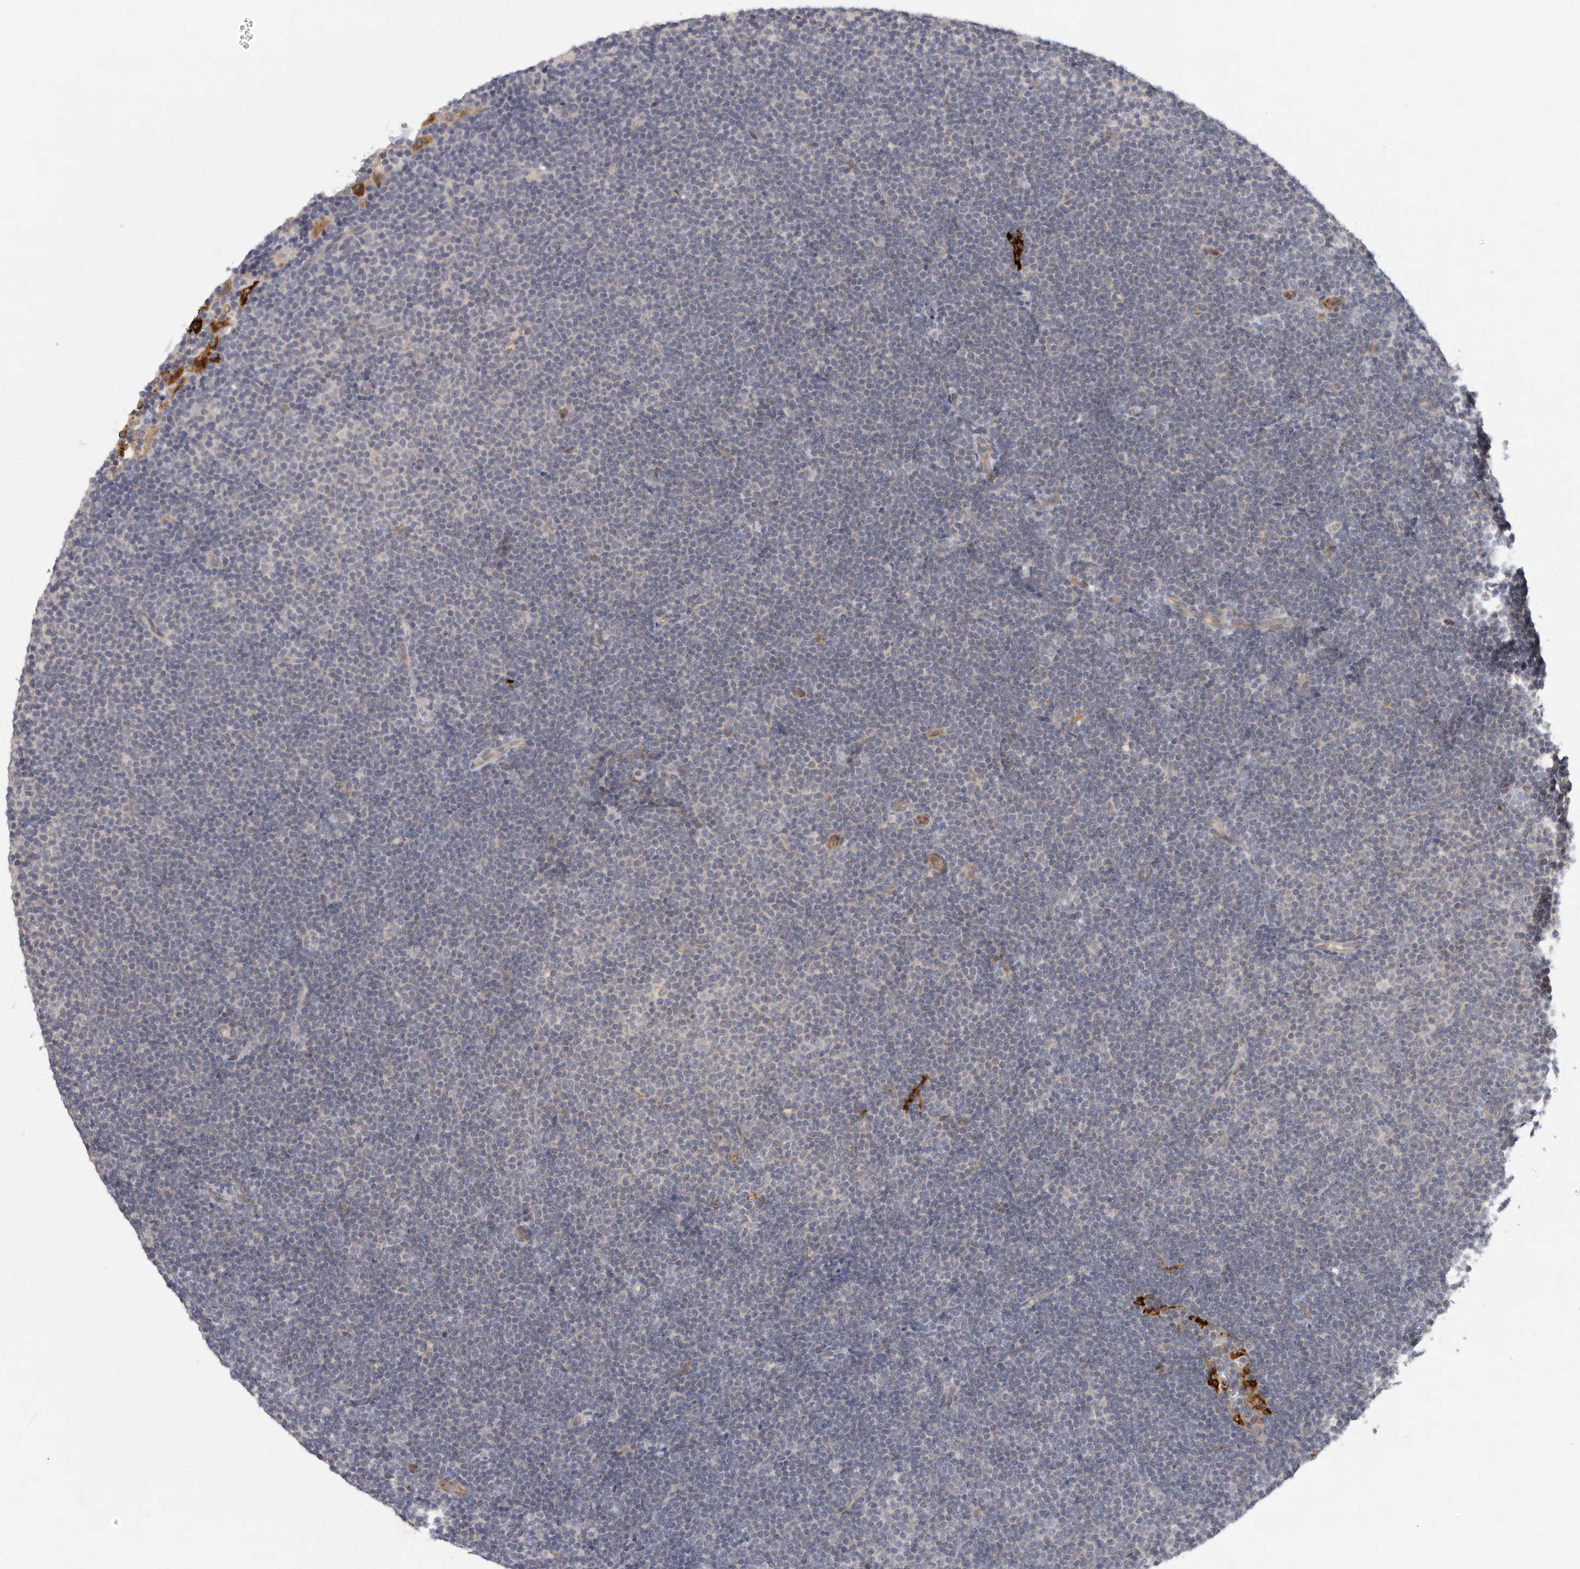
{"staining": {"intensity": "negative", "quantity": "none", "location": "none"}, "tissue": "lymphoma", "cell_type": "Tumor cells", "image_type": "cancer", "snomed": [{"axis": "morphology", "description": "Malignant lymphoma, non-Hodgkin's type, Low grade"}, {"axis": "topography", "description": "Lymph node"}], "caption": "The IHC micrograph has no significant expression in tumor cells of low-grade malignant lymphoma, non-Hodgkin's type tissue.", "gene": "BCAP29", "patient": {"sex": "female", "age": 53}}